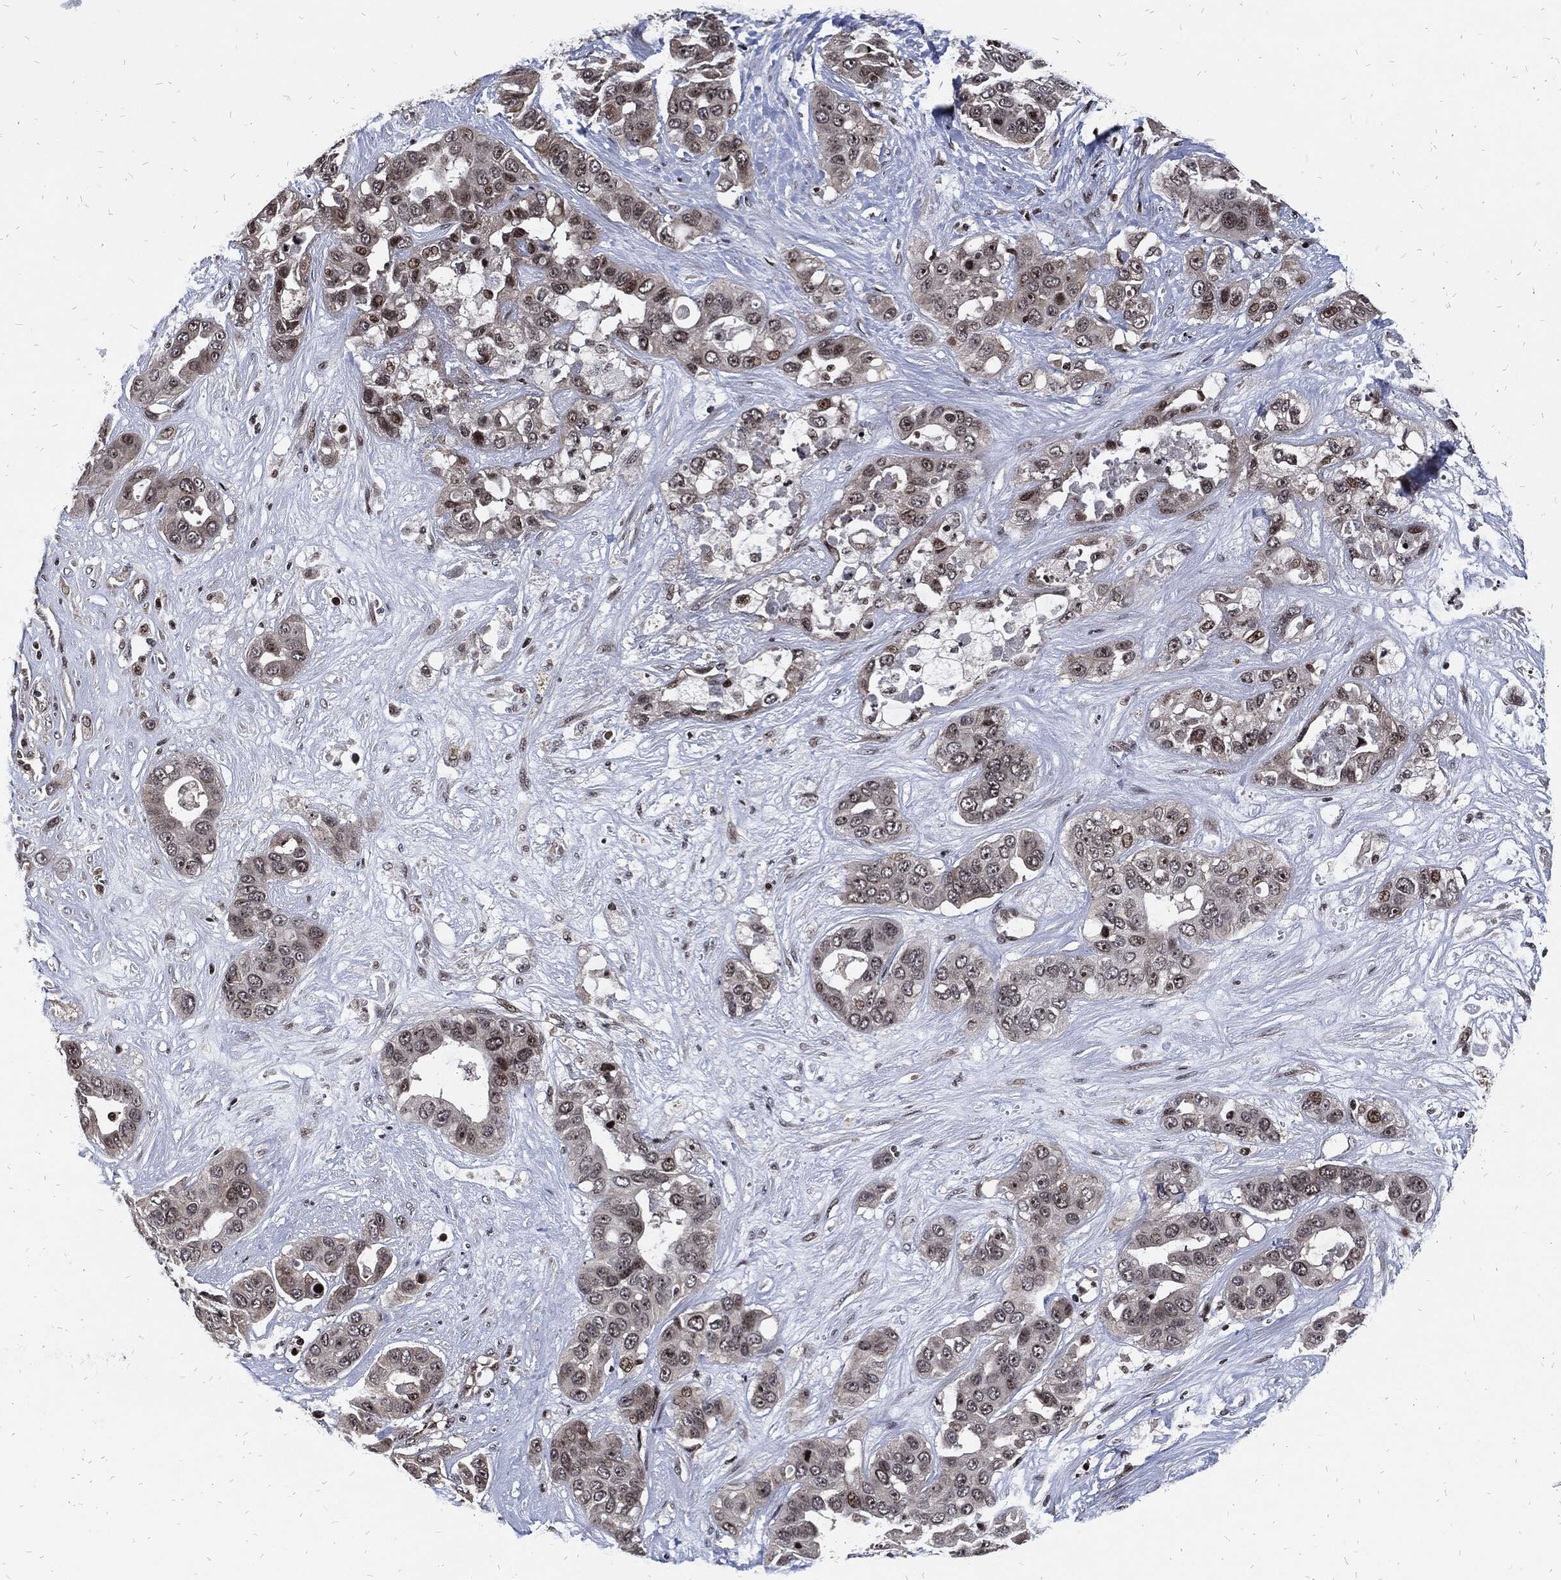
{"staining": {"intensity": "strong", "quantity": "<25%", "location": "nuclear"}, "tissue": "liver cancer", "cell_type": "Tumor cells", "image_type": "cancer", "snomed": [{"axis": "morphology", "description": "Cholangiocarcinoma"}, {"axis": "topography", "description": "Liver"}], "caption": "Liver cancer stained with DAB (3,3'-diaminobenzidine) IHC demonstrates medium levels of strong nuclear expression in approximately <25% of tumor cells. The staining was performed using DAB (3,3'-diaminobenzidine), with brown indicating positive protein expression. Nuclei are stained blue with hematoxylin.", "gene": "ZNF775", "patient": {"sex": "female", "age": 52}}